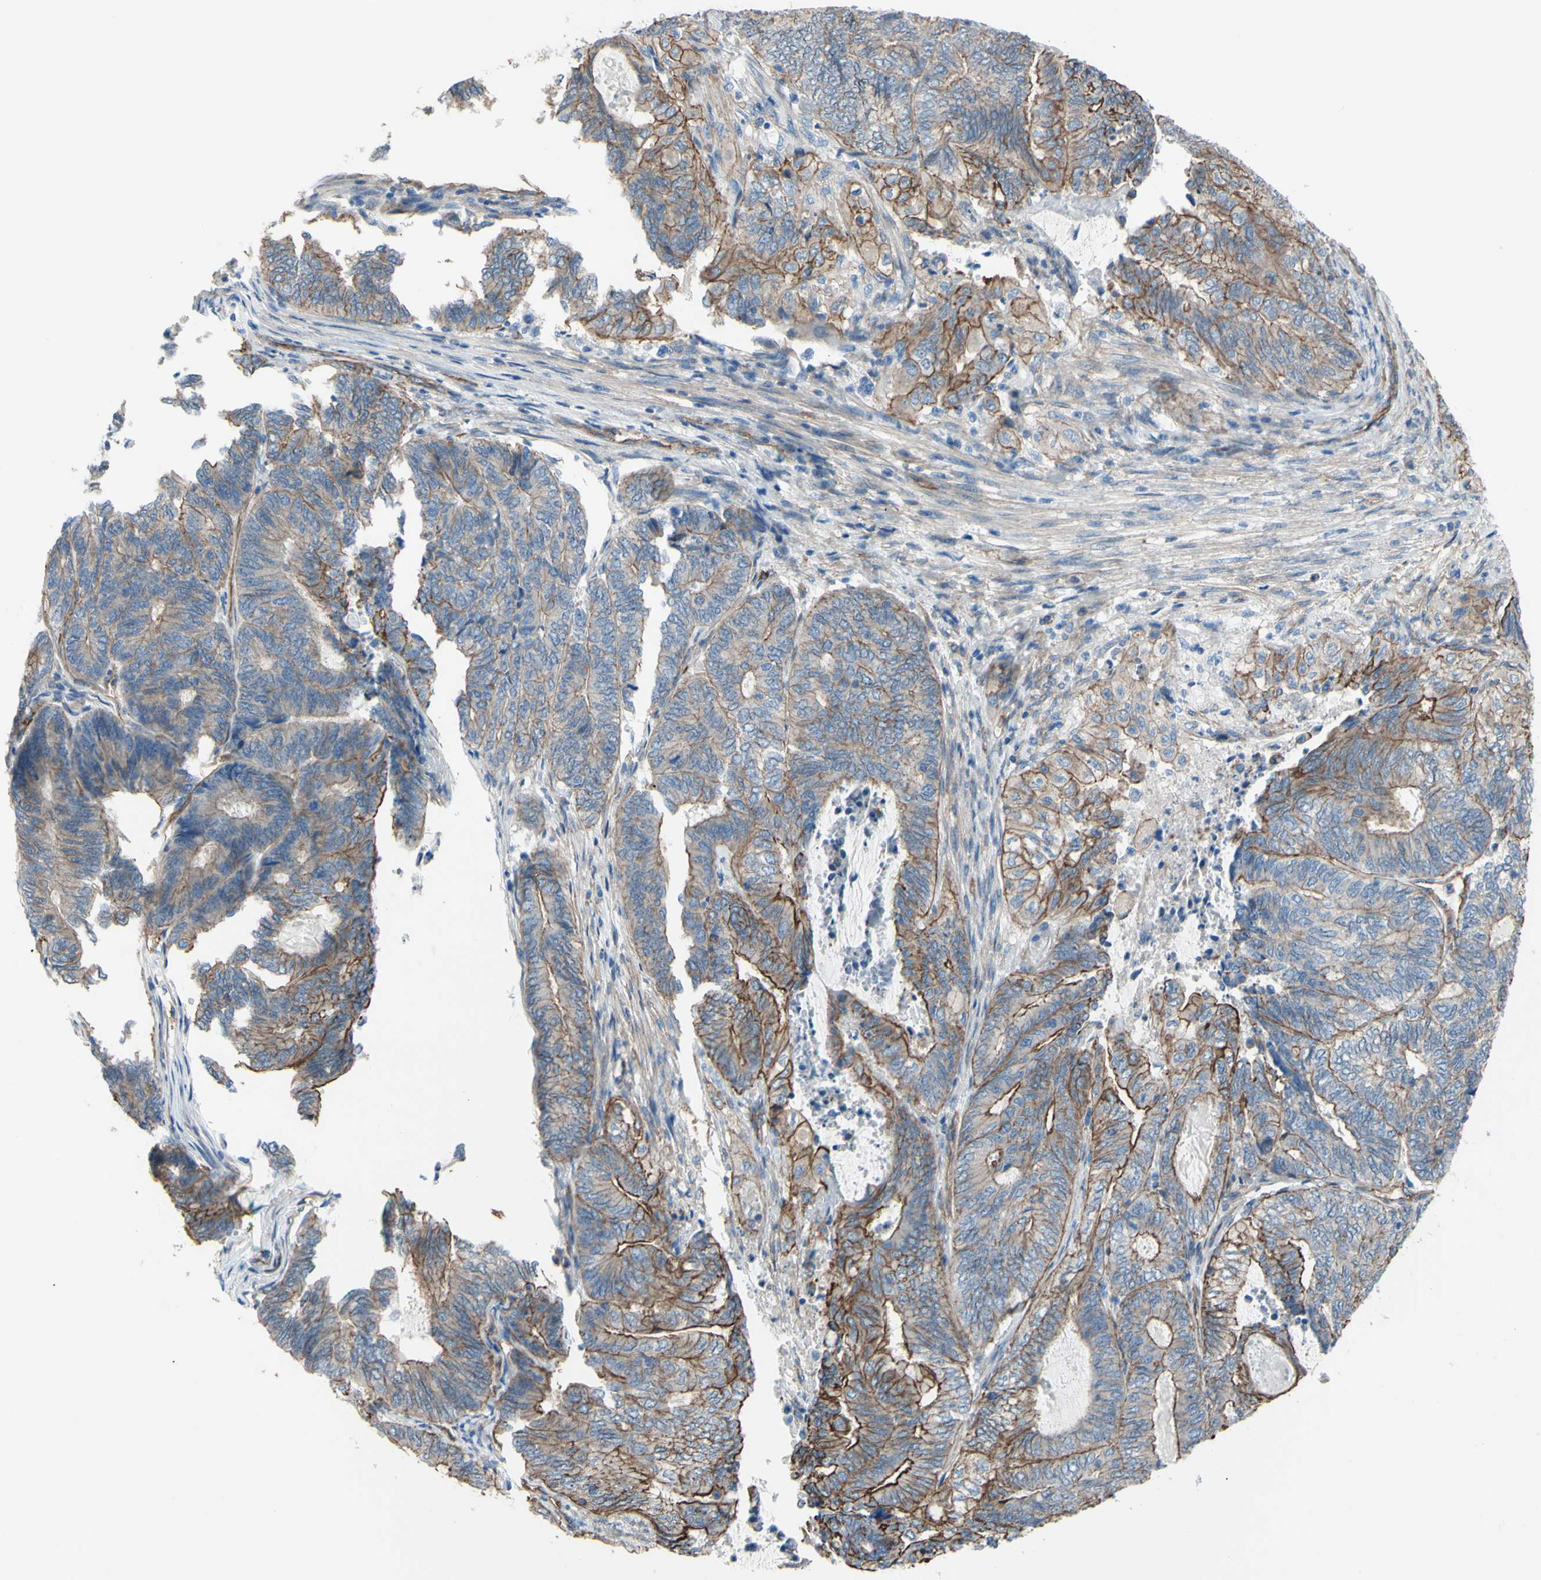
{"staining": {"intensity": "moderate", "quantity": ">75%", "location": "cytoplasmic/membranous"}, "tissue": "endometrial cancer", "cell_type": "Tumor cells", "image_type": "cancer", "snomed": [{"axis": "morphology", "description": "Adenocarcinoma, NOS"}, {"axis": "topography", "description": "Uterus"}, {"axis": "topography", "description": "Endometrium"}], "caption": "Immunohistochemistry photomicrograph of neoplastic tissue: endometrial cancer (adenocarcinoma) stained using IHC reveals medium levels of moderate protein expression localized specifically in the cytoplasmic/membranous of tumor cells, appearing as a cytoplasmic/membranous brown color.", "gene": "TPBG", "patient": {"sex": "female", "age": 70}}